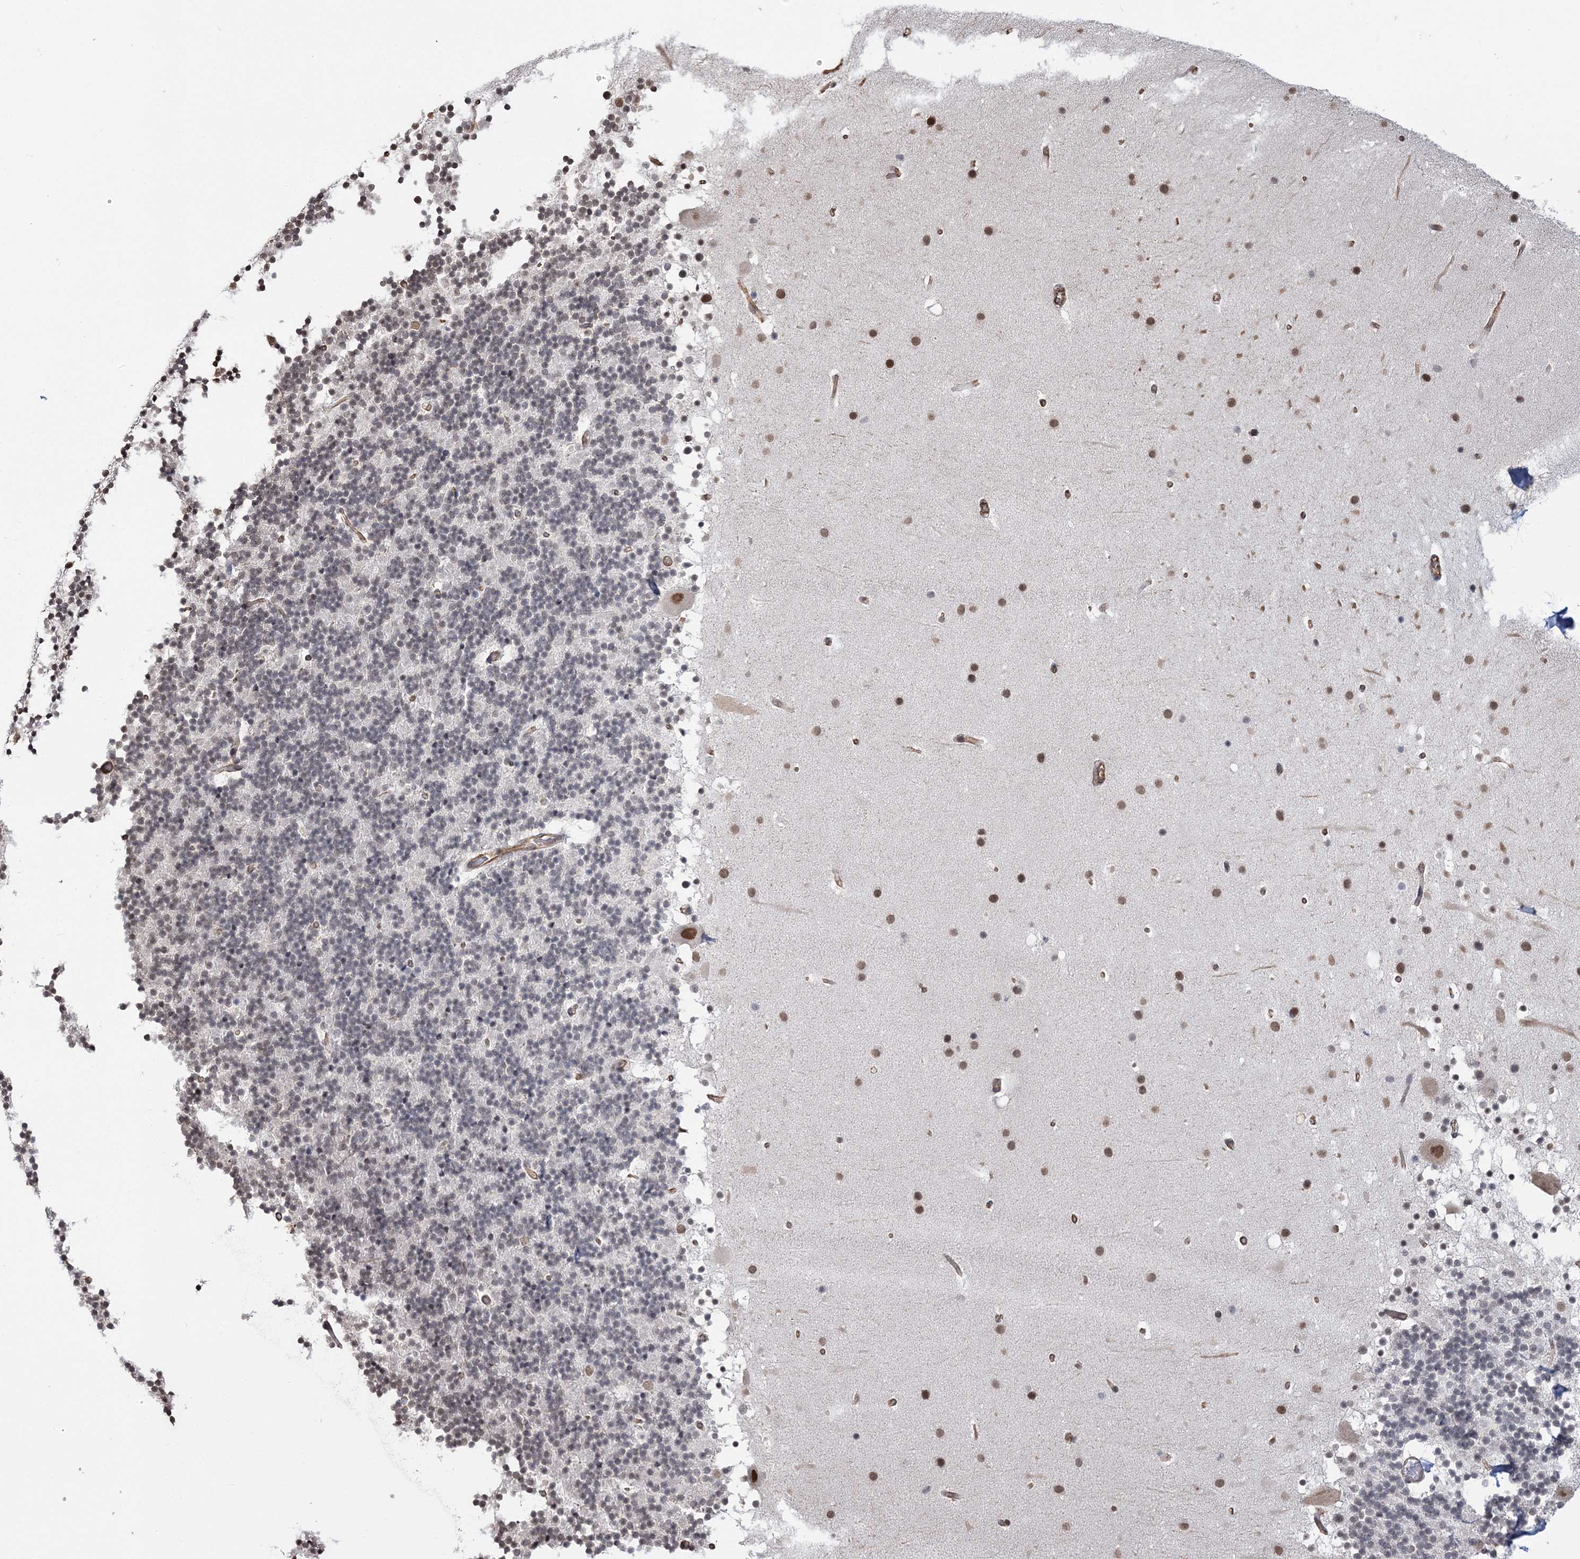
{"staining": {"intensity": "moderate", "quantity": "25%-75%", "location": "nuclear"}, "tissue": "cerebellum", "cell_type": "Cells in granular layer", "image_type": "normal", "snomed": [{"axis": "morphology", "description": "Normal tissue, NOS"}, {"axis": "topography", "description": "Cerebellum"}], "caption": "Moderate nuclear protein positivity is present in approximately 25%-75% of cells in granular layer in cerebellum.", "gene": "ATP11B", "patient": {"sex": "male", "age": 57}}